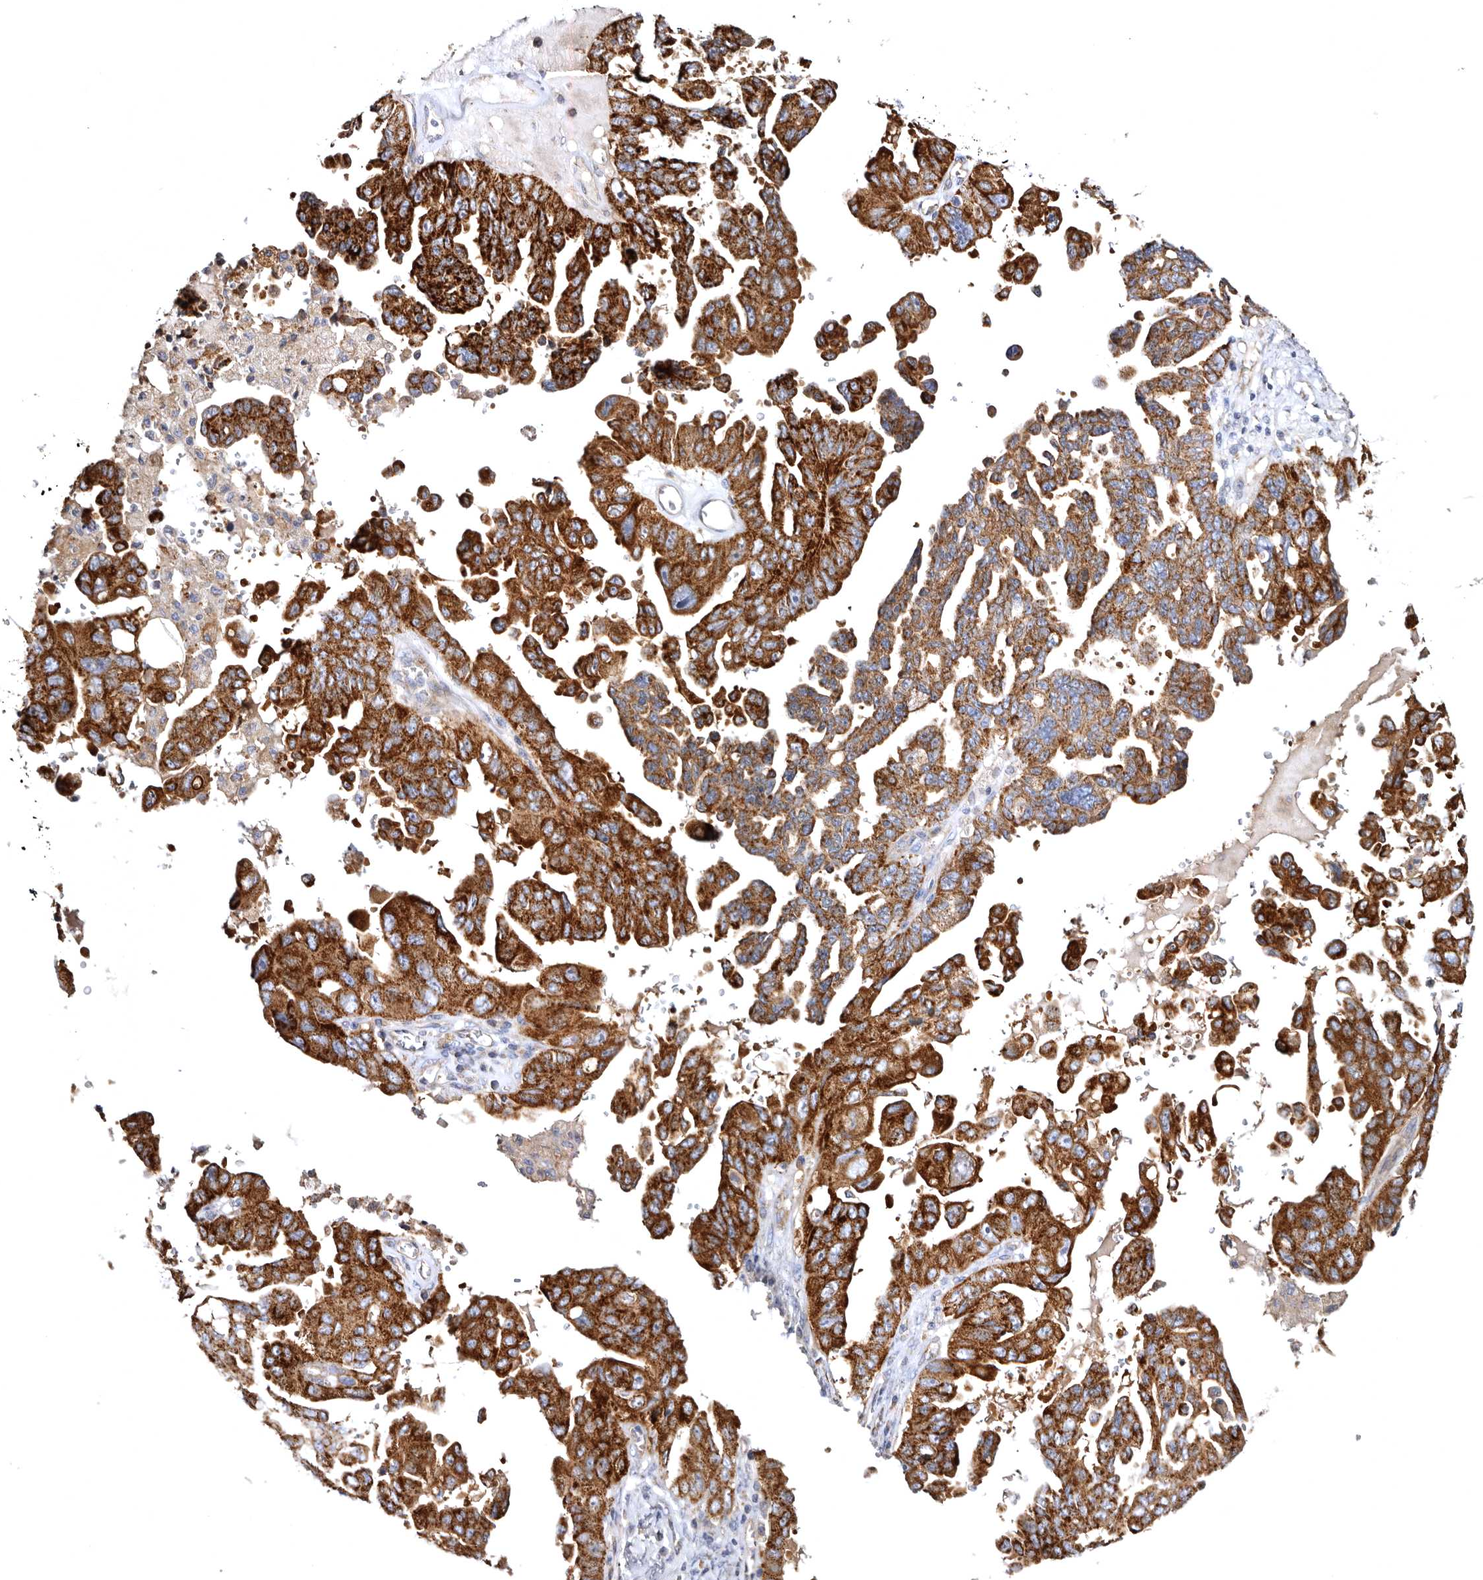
{"staining": {"intensity": "strong", "quantity": ">75%", "location": "cytoplasmic/membranous"}, "tissue": "ovarian cancer", "cell_type": "Tumor cells", "image_type": "cancer", "snomed": [{"axis": "morphology", "description": "Carcinoma, endometroid"}, {"axis": "topography", "description": "Ovary"}], "caption": "This micrograph demonstrates immunohistochemistry (IHC) staining of human endometroid carcinoma (ovarian), with high strong cytoplasmic/membranous positivity in about >75% of tumor cells.", "gene": "BAIAP2L1", "patient": {"sex": "female", "age": 62}}